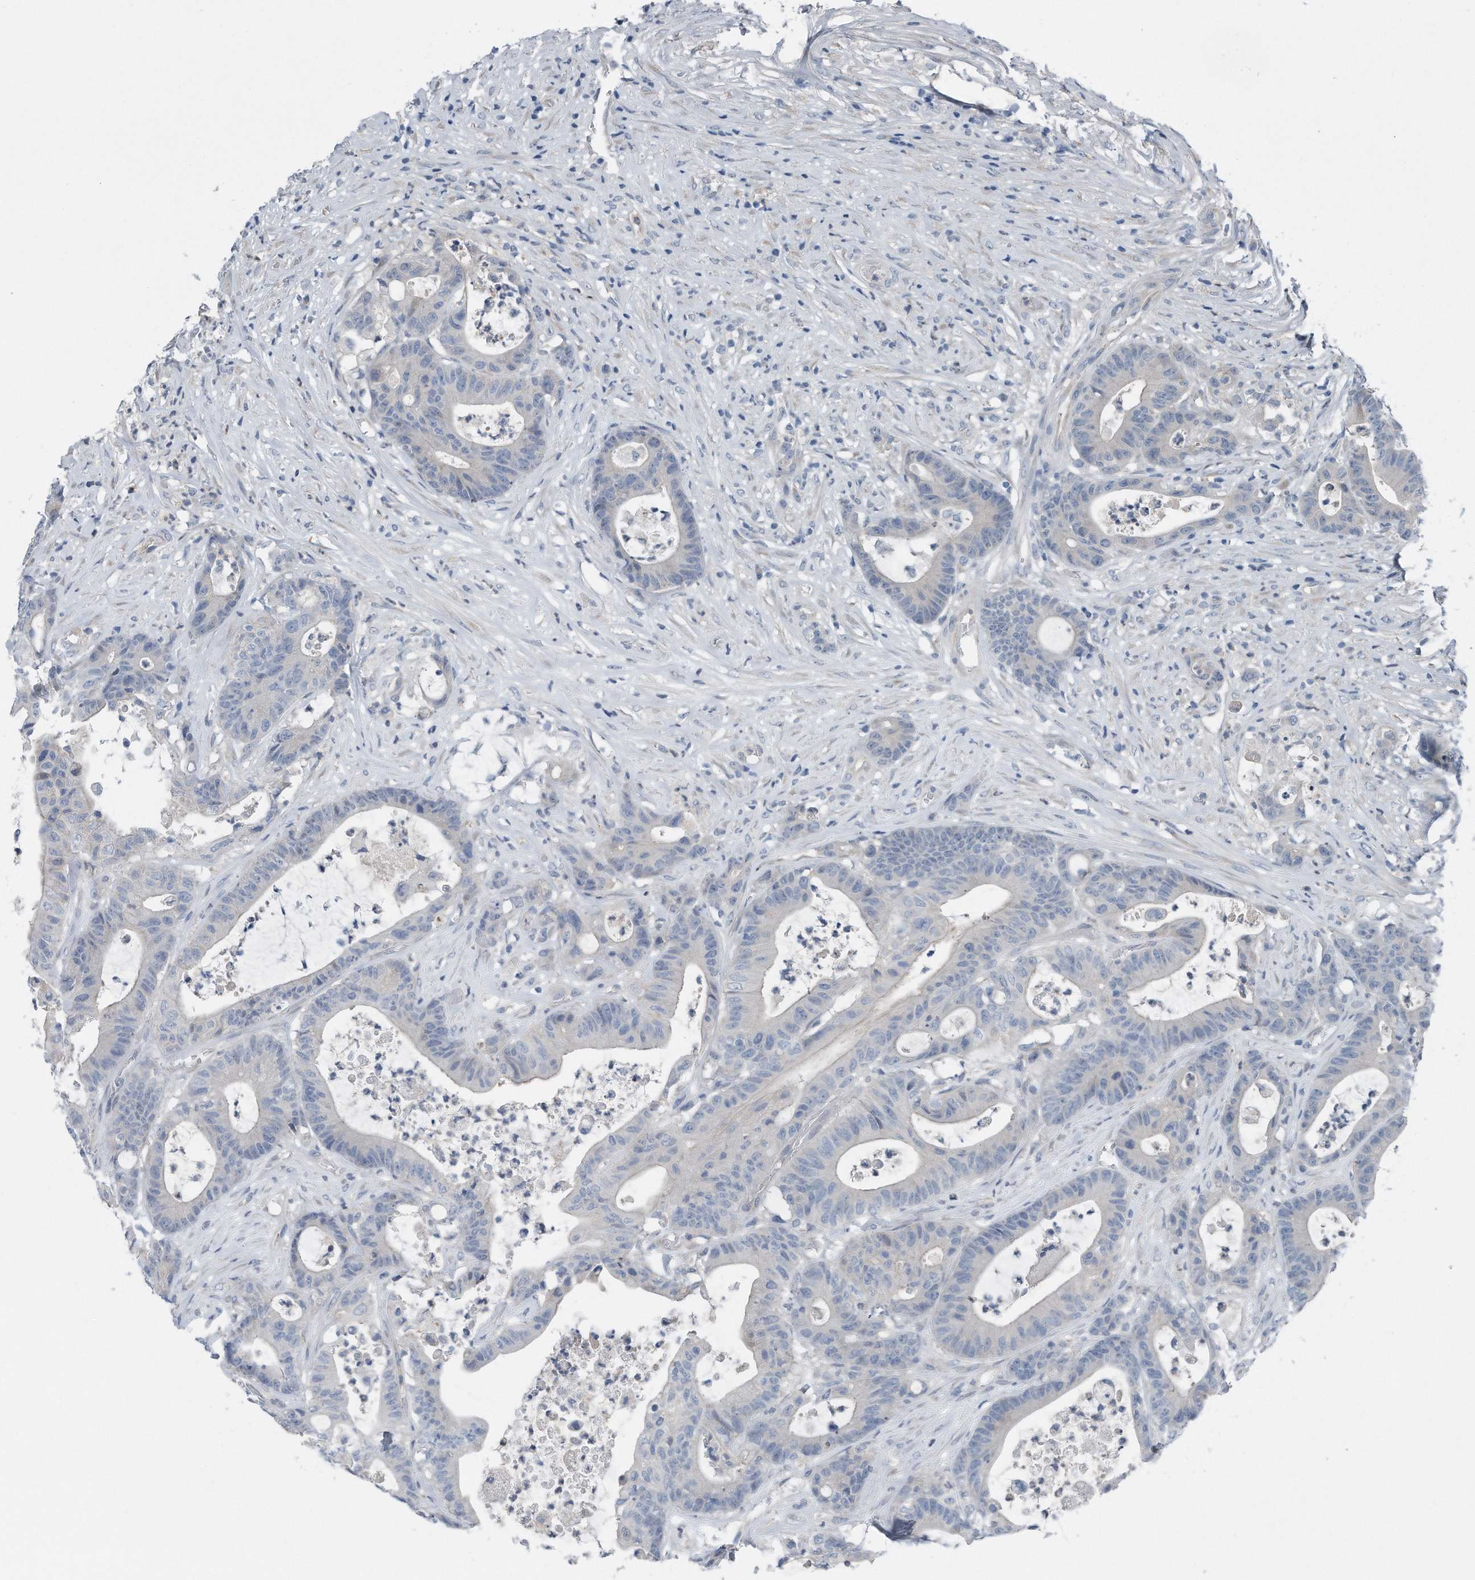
{"staining": {"intensity": "negative", "quantity": "none", "location": "none"}, "tissue": "colorectal cancer", "cell_type": "Tumor cells", "image_type": "cancer", "snomed": [{"axis": "morphology", "description": "Adenocarcinoma, NOS"}, {"axis": "topography", "description": "Colon"}], "caption": "Image shows no protein staining in tumor cells of colorectal cancer tissue.", "gene": "YRDC", "patient": {"sex": "female", "age": 84}}